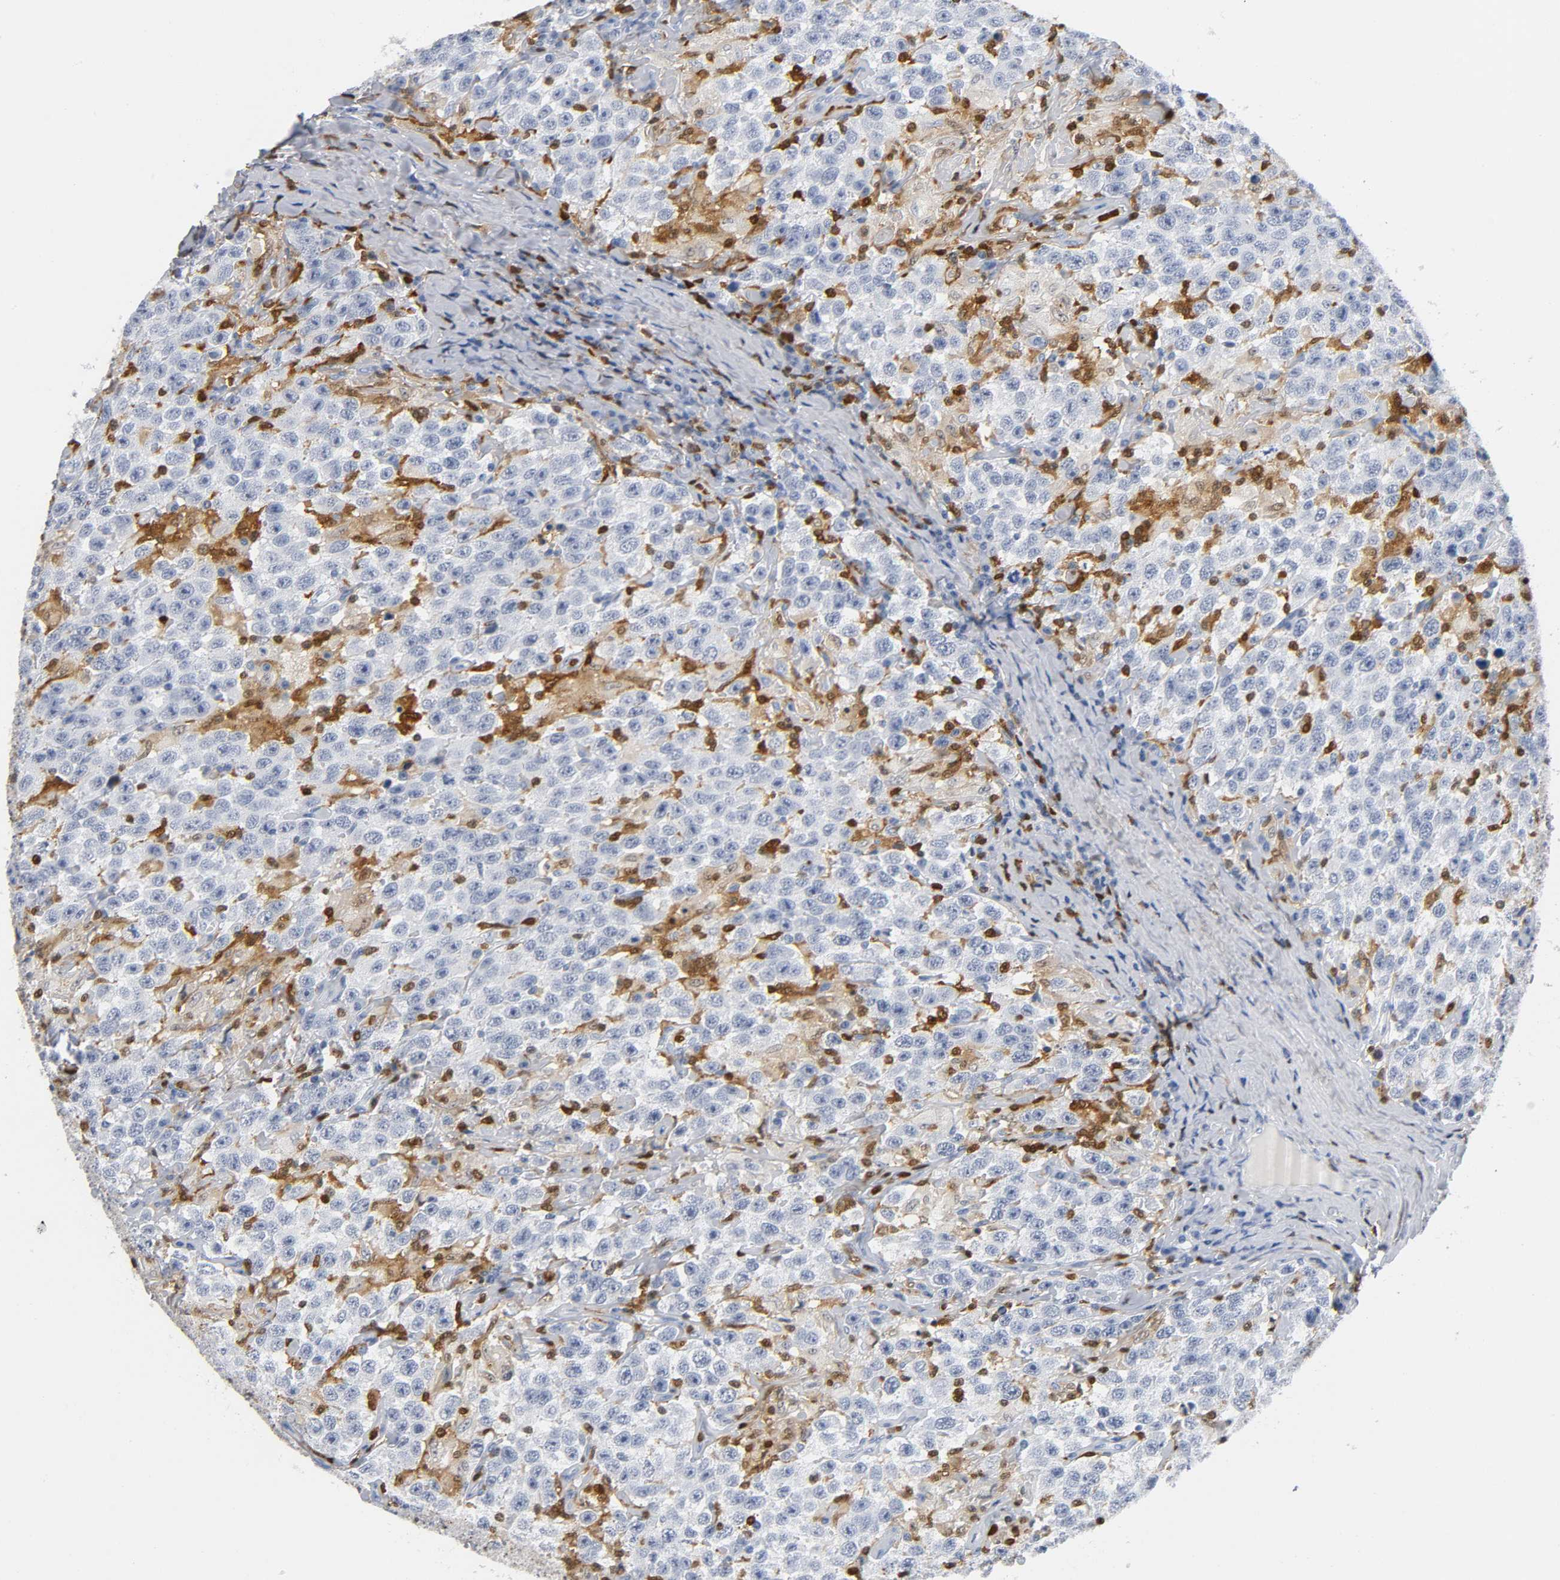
{"staining": {"intensity": "negative", "quantity": "none", "location": "none"}, "tissue": "testis cancer", "cell_type": "Tumor cells", "image_type": "cancer", "snomed": [{"axis": "morphology", "description": "Seminoma, NOS"}, {"axis": "topography", "description": "Testis"}], "caption": "This image is of seminoma (testis) stained with immunohistochemistry (IHC) to label a protein in brown with the nuclei are counter-stained blue. There is no staining in tumor cells. (DAB immunohistochemistry (IHC) with hematoxylin counter stain).", "gene": "DOK2", "patient": {"sex": "male", "age": 41}}